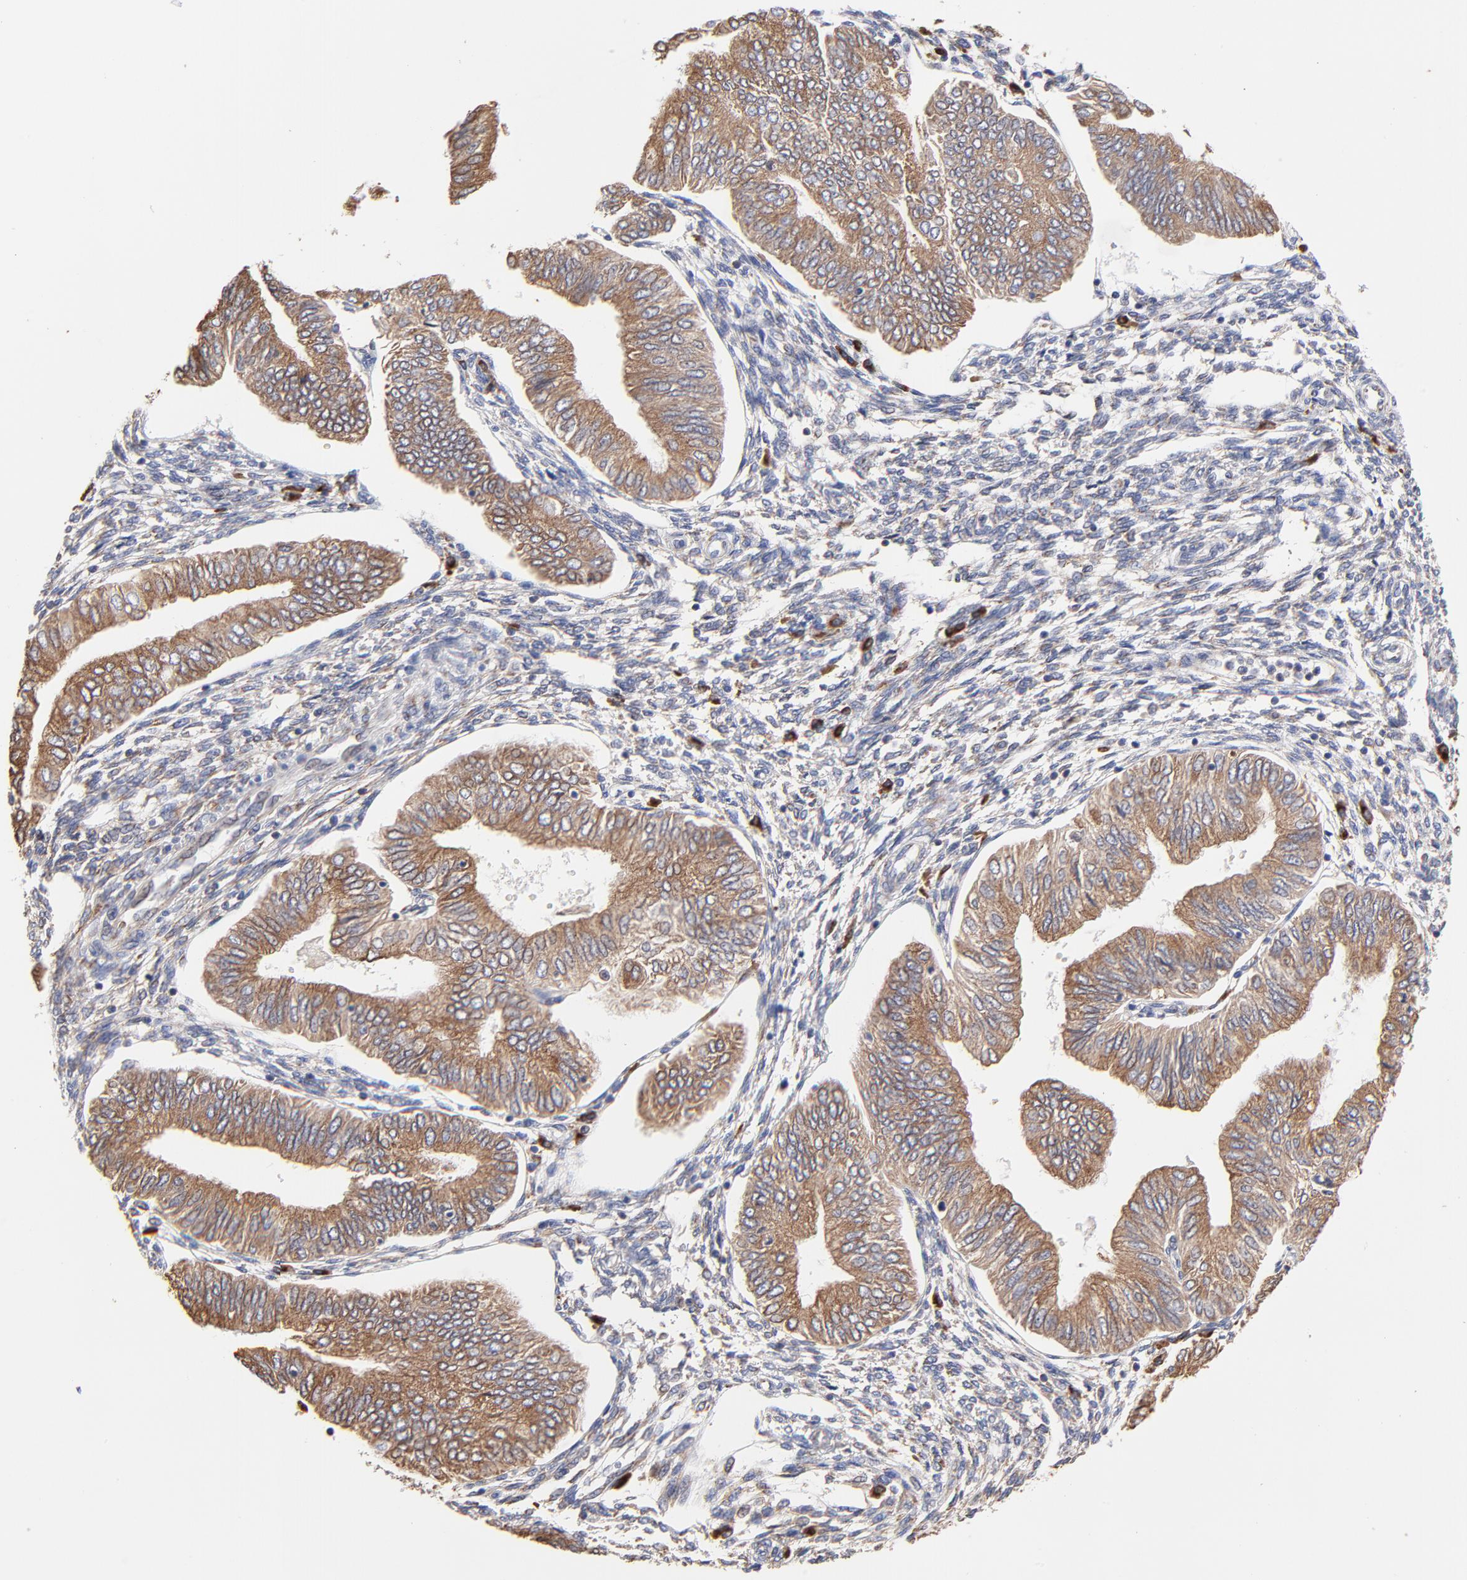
{"staining": {"intensity": "moderate", "quantity": ">75%", "location": "cytoplasmic/membranous"}, "tissue": "endometrial cancer", "cell_type": "Tumor cells", "image_type": "cancer", "snomed": [{"axis": "morphology", "description": "Adenocarcinoma, NOS"}, {"axis": "topography", "description": "Endometrium"}], "caption": "DAB (3,3'-diaminobenzidine) immunohistochemical staining of endometrial cancer displays moderate cytoplasmic/membranous protein expression in approximately >75% of tumor cells.", "gene": "LMAN1", "patient": {"sex": "female", "age": 51}}